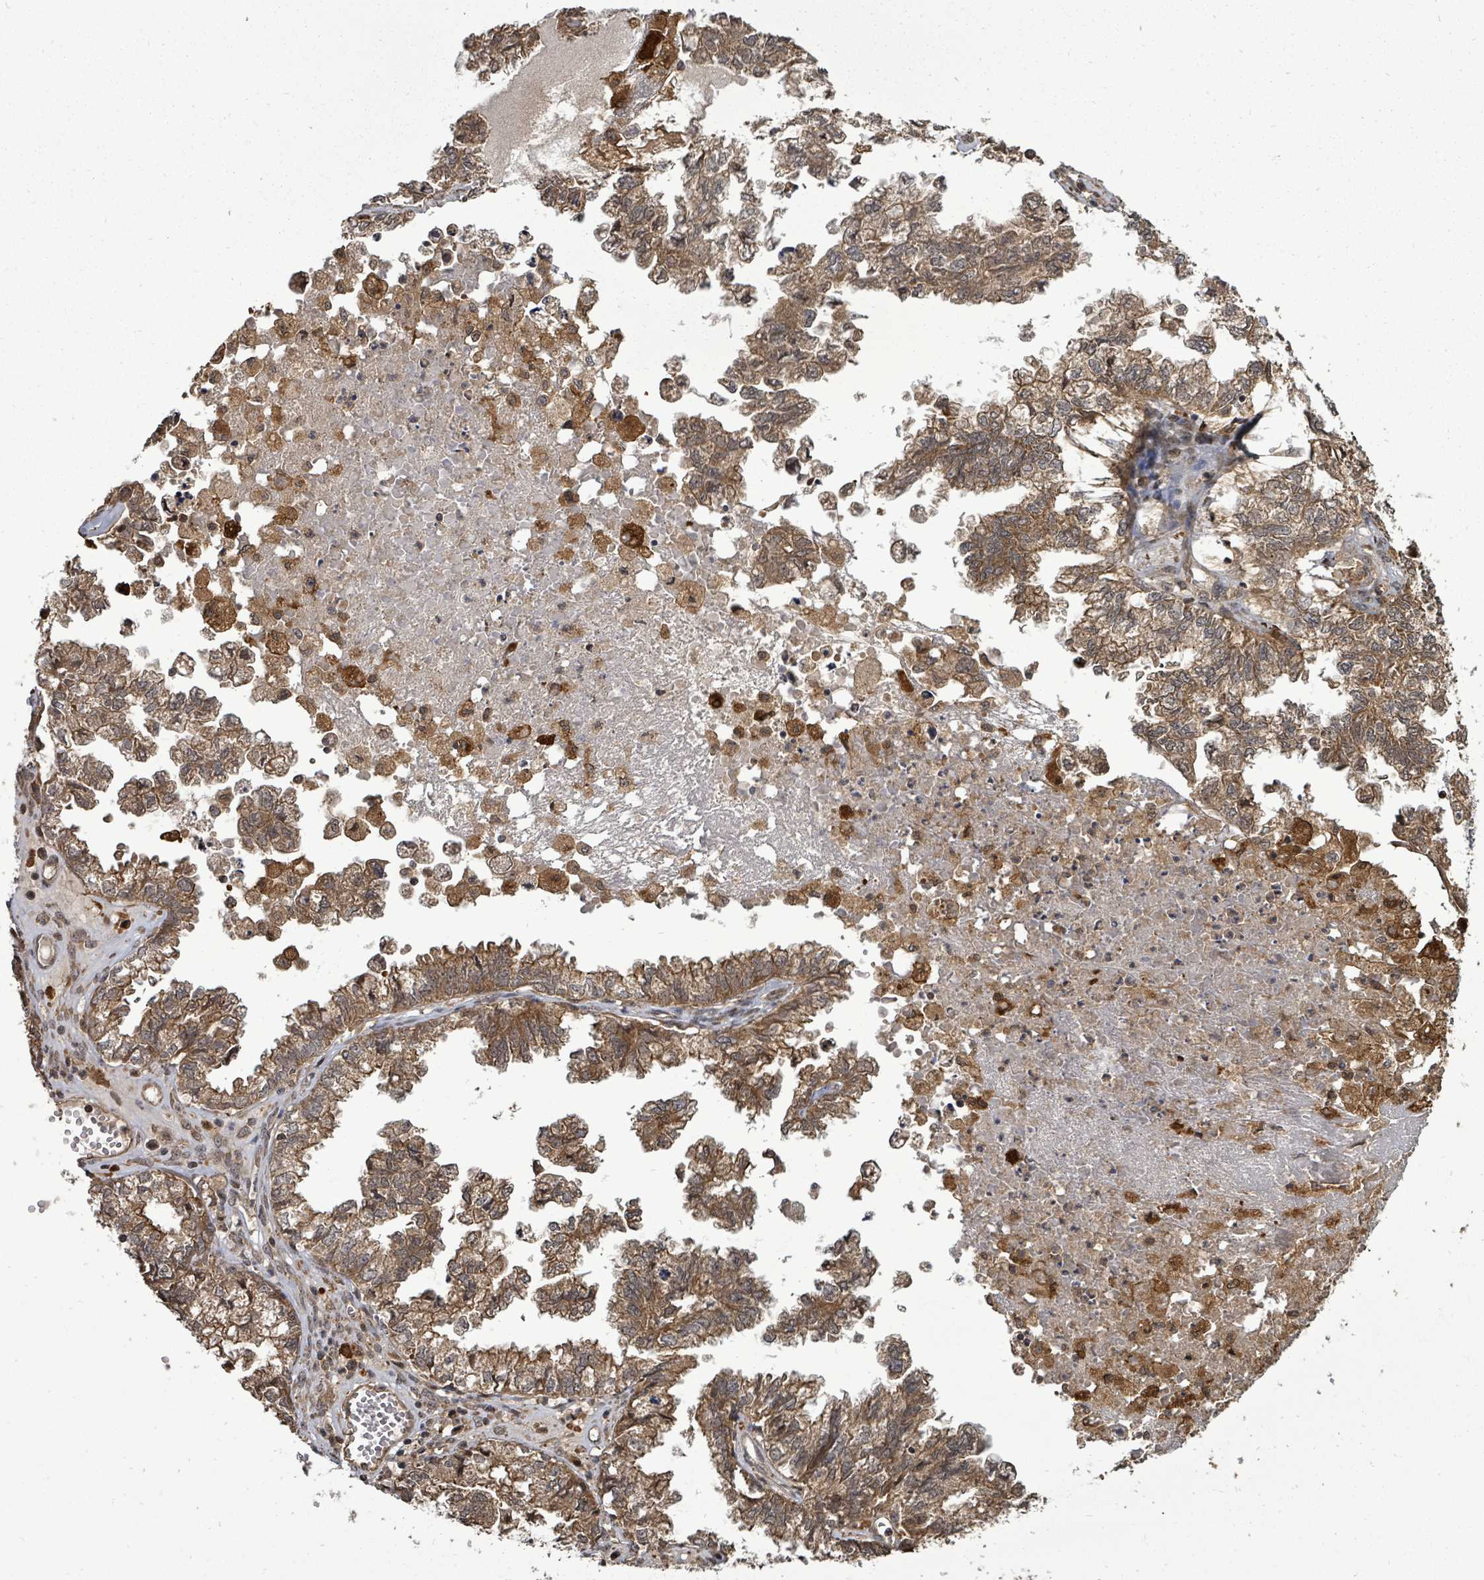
{"staining": {"intensity": "strong", "quantity": ">75%", "location": "cytoplasmic/membranous"}, "tissue": "ovarian cancer", "cell_type": "Tumor cells", "image_type": "cancer", "snomed": [{"axis": "morphology", "description": "Cystadenocarcinoma, mucinous, NOS"}, {"axis": "topography", "description": "Ovary"}], "caption": "Protein positivity by IHC exhibits strong cytoplasmic/membranous staining in about >75% of tumor cells in ovarian cancer (mucinous cystadenocarcinoma).", "gene": "EIF3C", "patient": {"sex": "female", "age": 72}}